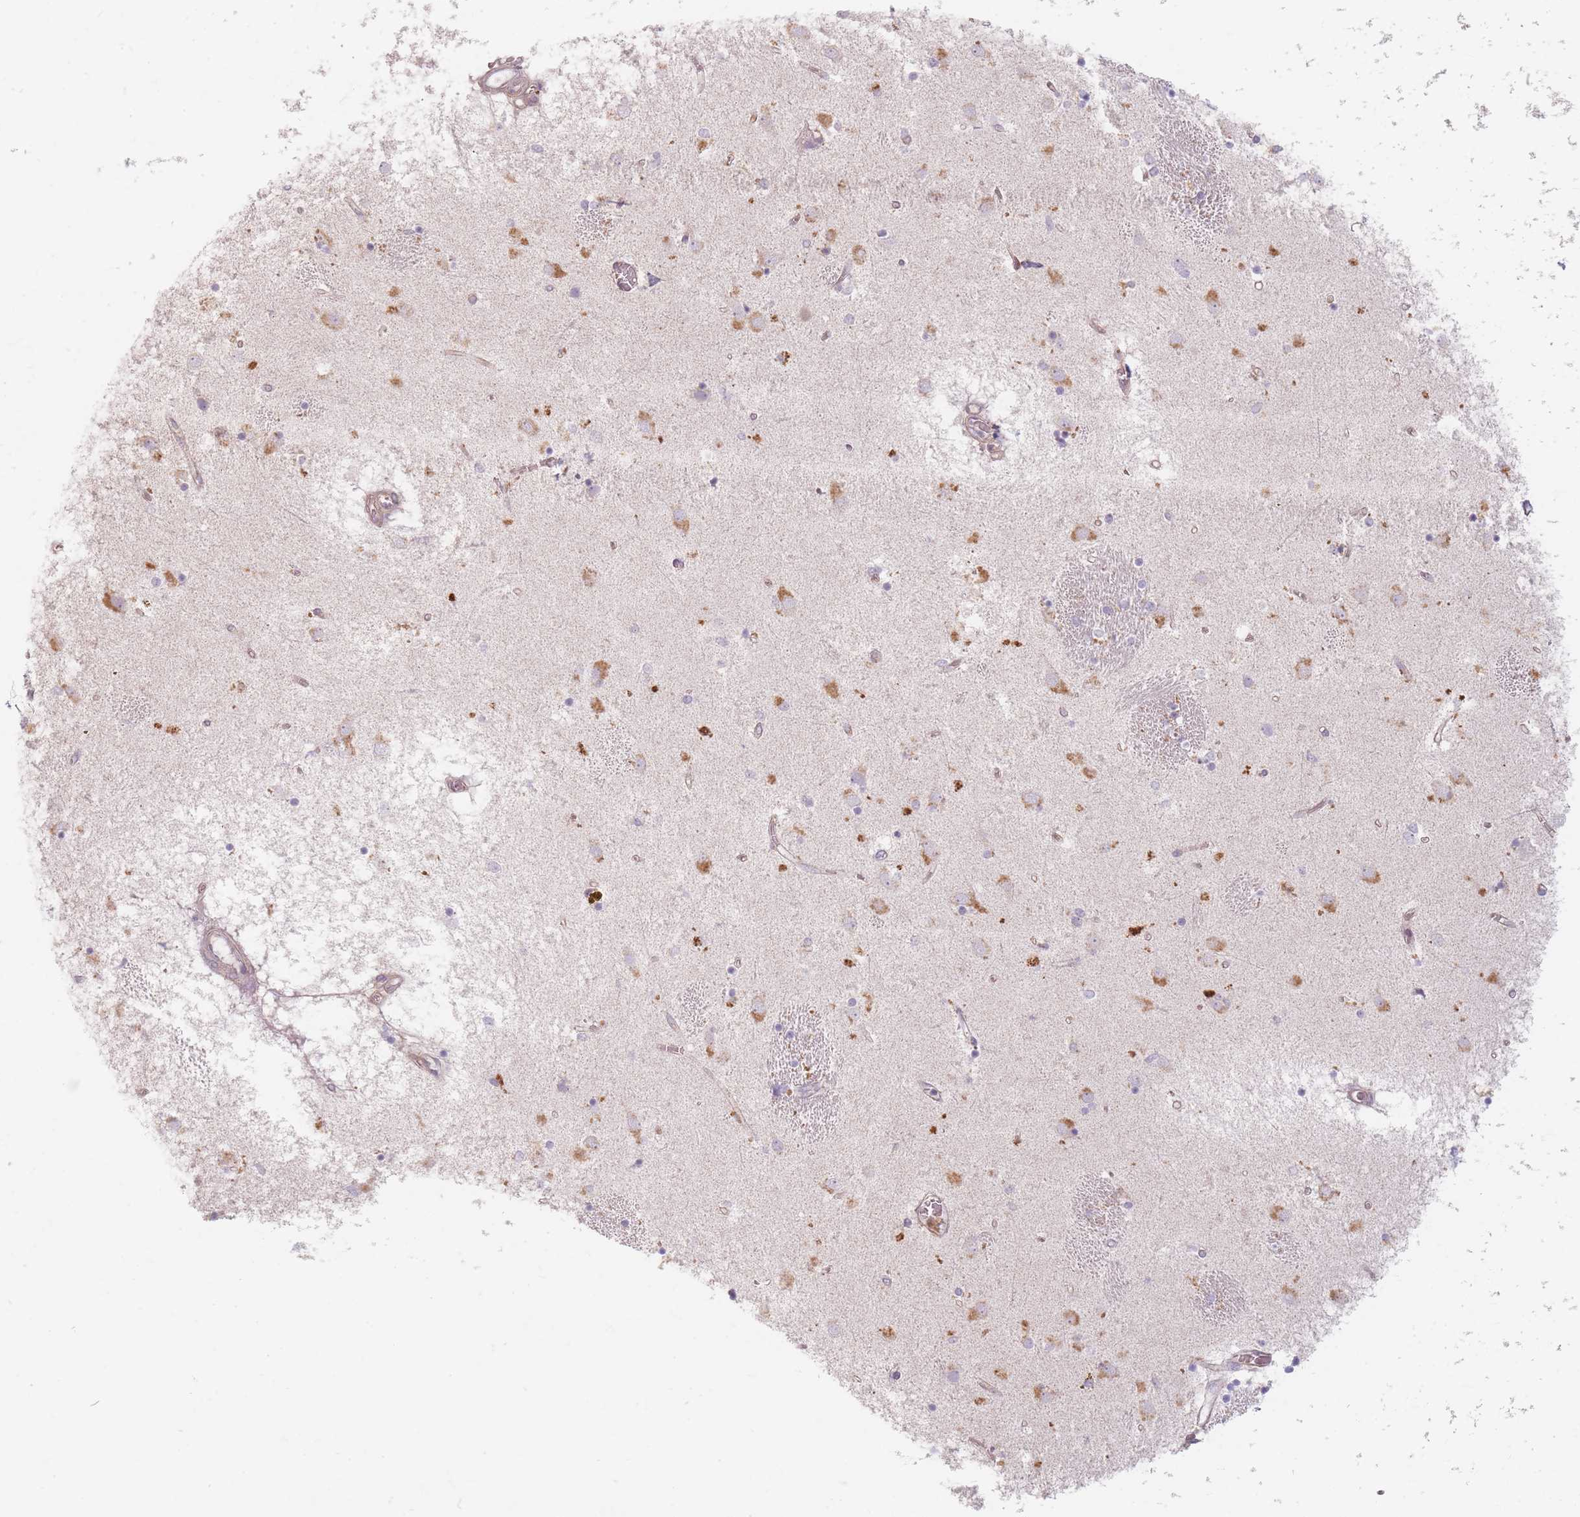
{"staining": {"intensity": "weak", "quantity": "<25%", "location": "cytoplasmic/membranous"}, "tissue": "caudate", "cell_type": "Glial cells", "image_type": "normal", "snomed": [{"axis": "morphology", "description": "Normal tissue, NOS"}, {"axis": "topography", "description": "Lateral ventricle wall"}], "caption": "A histopathology image of human caudate is negative for staining in glial cells. (DAB (3,3'-diaminobenzidine) immunohistochemistry, high magnification).", "gene": "CHCHD7", "patient": {"sex": "male", "age": 70}}